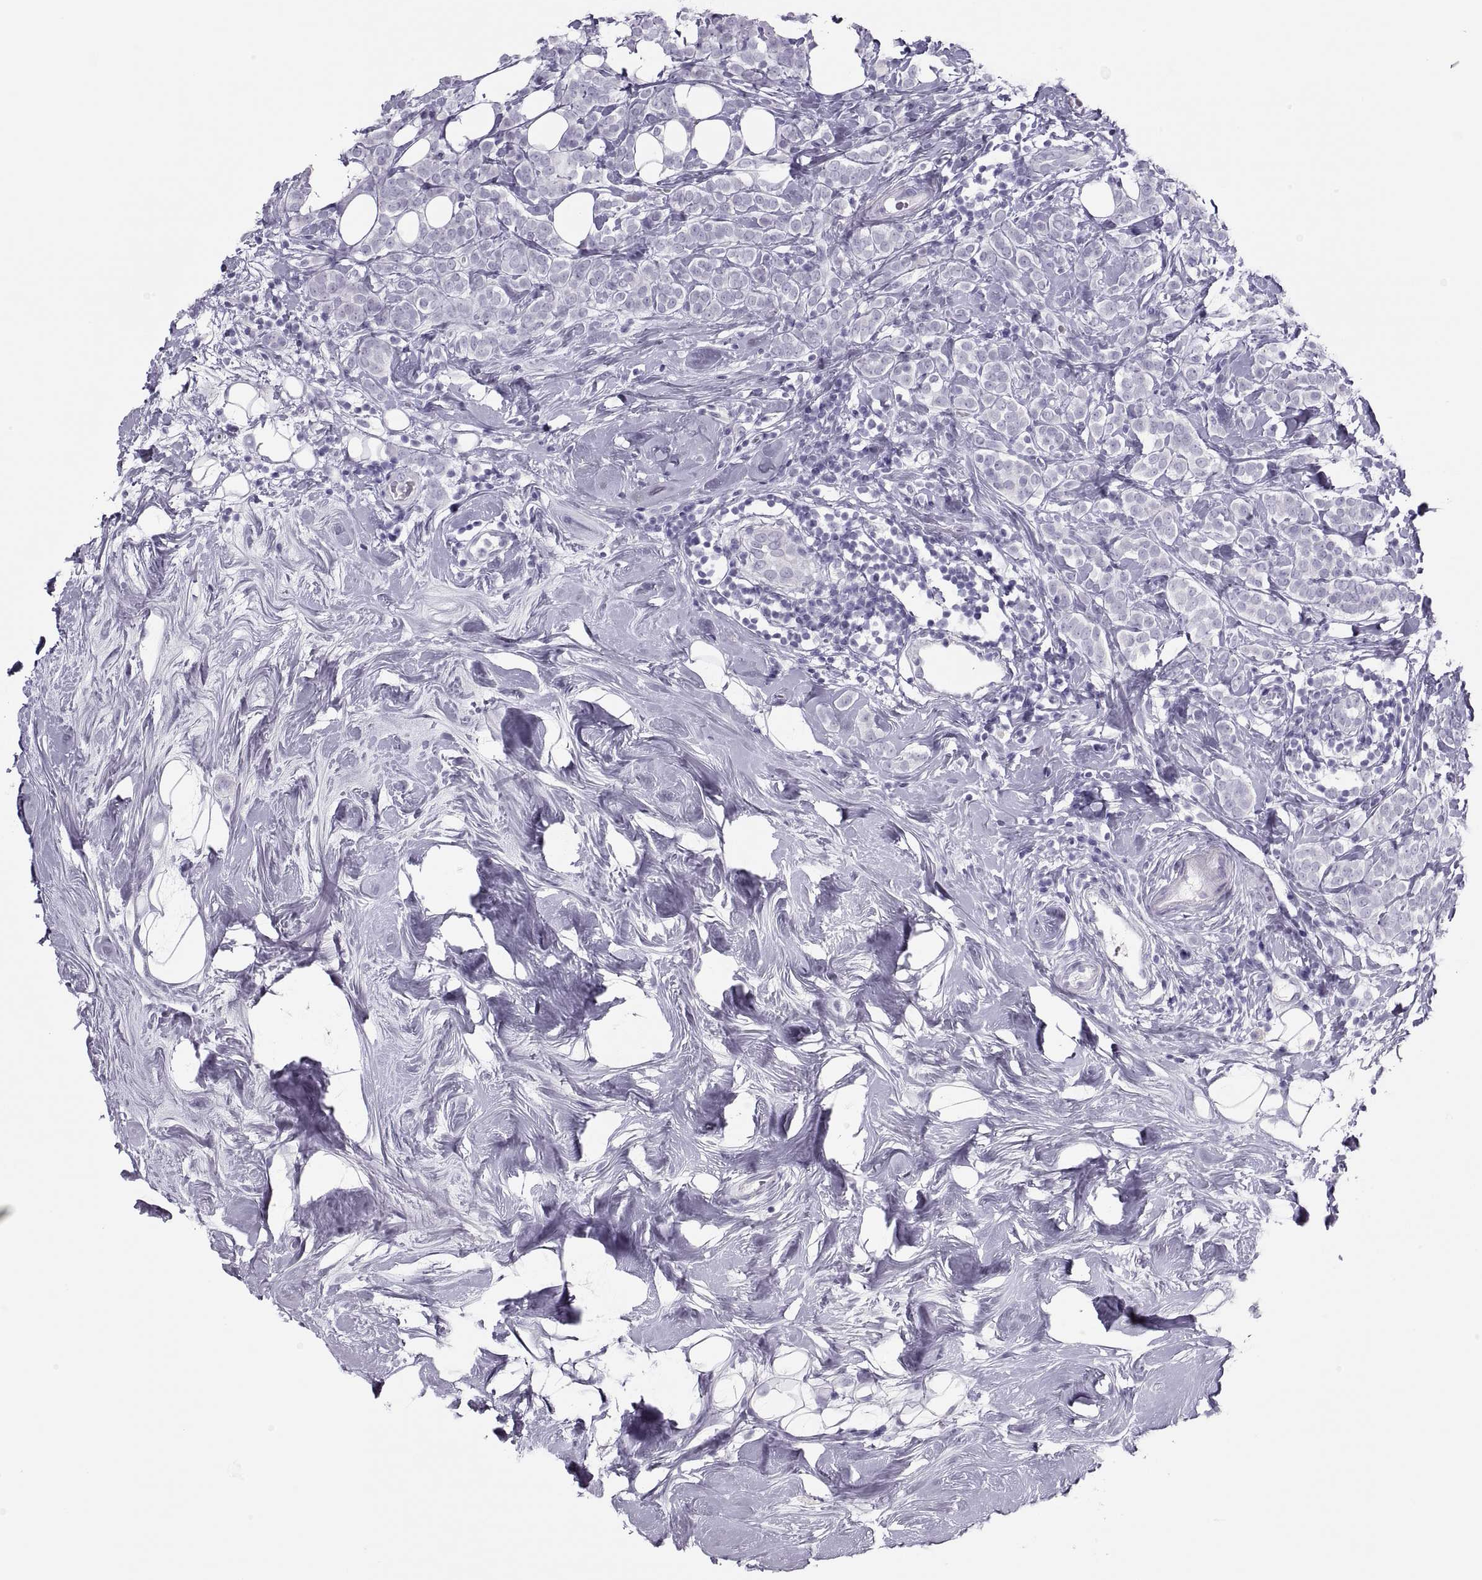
{"staining": {"intensity": "negative", "quantity": "none", "location": "none"}, "tissue": "breast cancer", "cell_type": "Tumor cells", "image_type": "cancer", "snomed": [{"axis": "morphology", "description": "Lobular carcinoma"}, {"axis": "topography", "description": "Breast"}], "caption": "DAB immunohistochemical staining of human breast cancer (lobular carcinoma) exhibits no significant expression in tumor cells.", "gene": "SEMG1", "patient": {"sex": "female", "age": 49}}